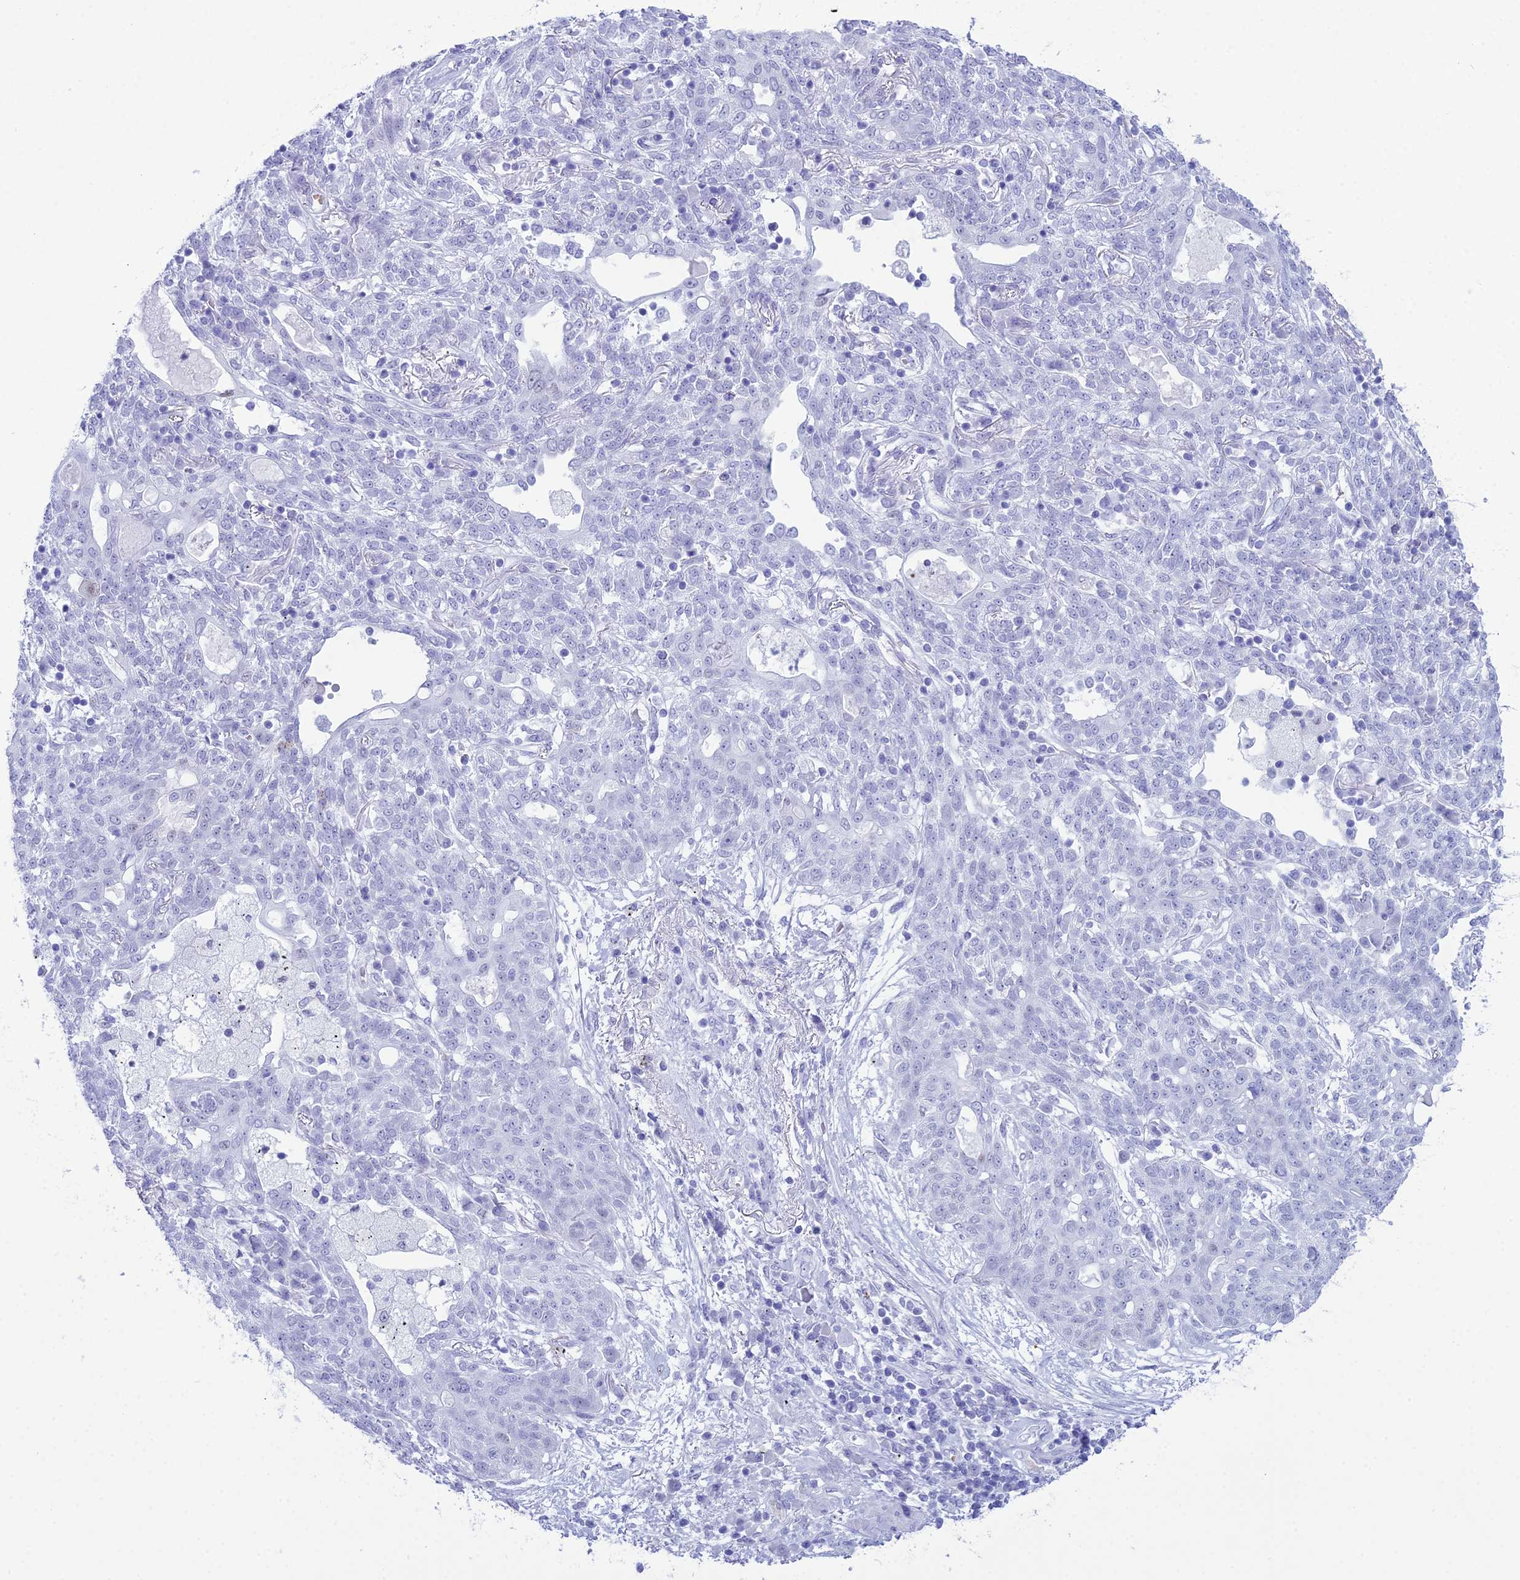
{"staining": {"intensity": "negative", "quantity": "none", "location": "none"}, "tissue": "lung cancer", "cell_type": "Tumor cells", "image_type": "cancer", "snomed": [{"axis": "morphology", "description": "Squamous cell carcinoma, NOS"}, {"axis": "topography", "description": "Lung"}], "caption": "The micrograph reveals no staining of tumor cells in lung squamous cell carcinoma.", "gene": "RNPS1", "patient": {"sex": "female", "age": 70}}